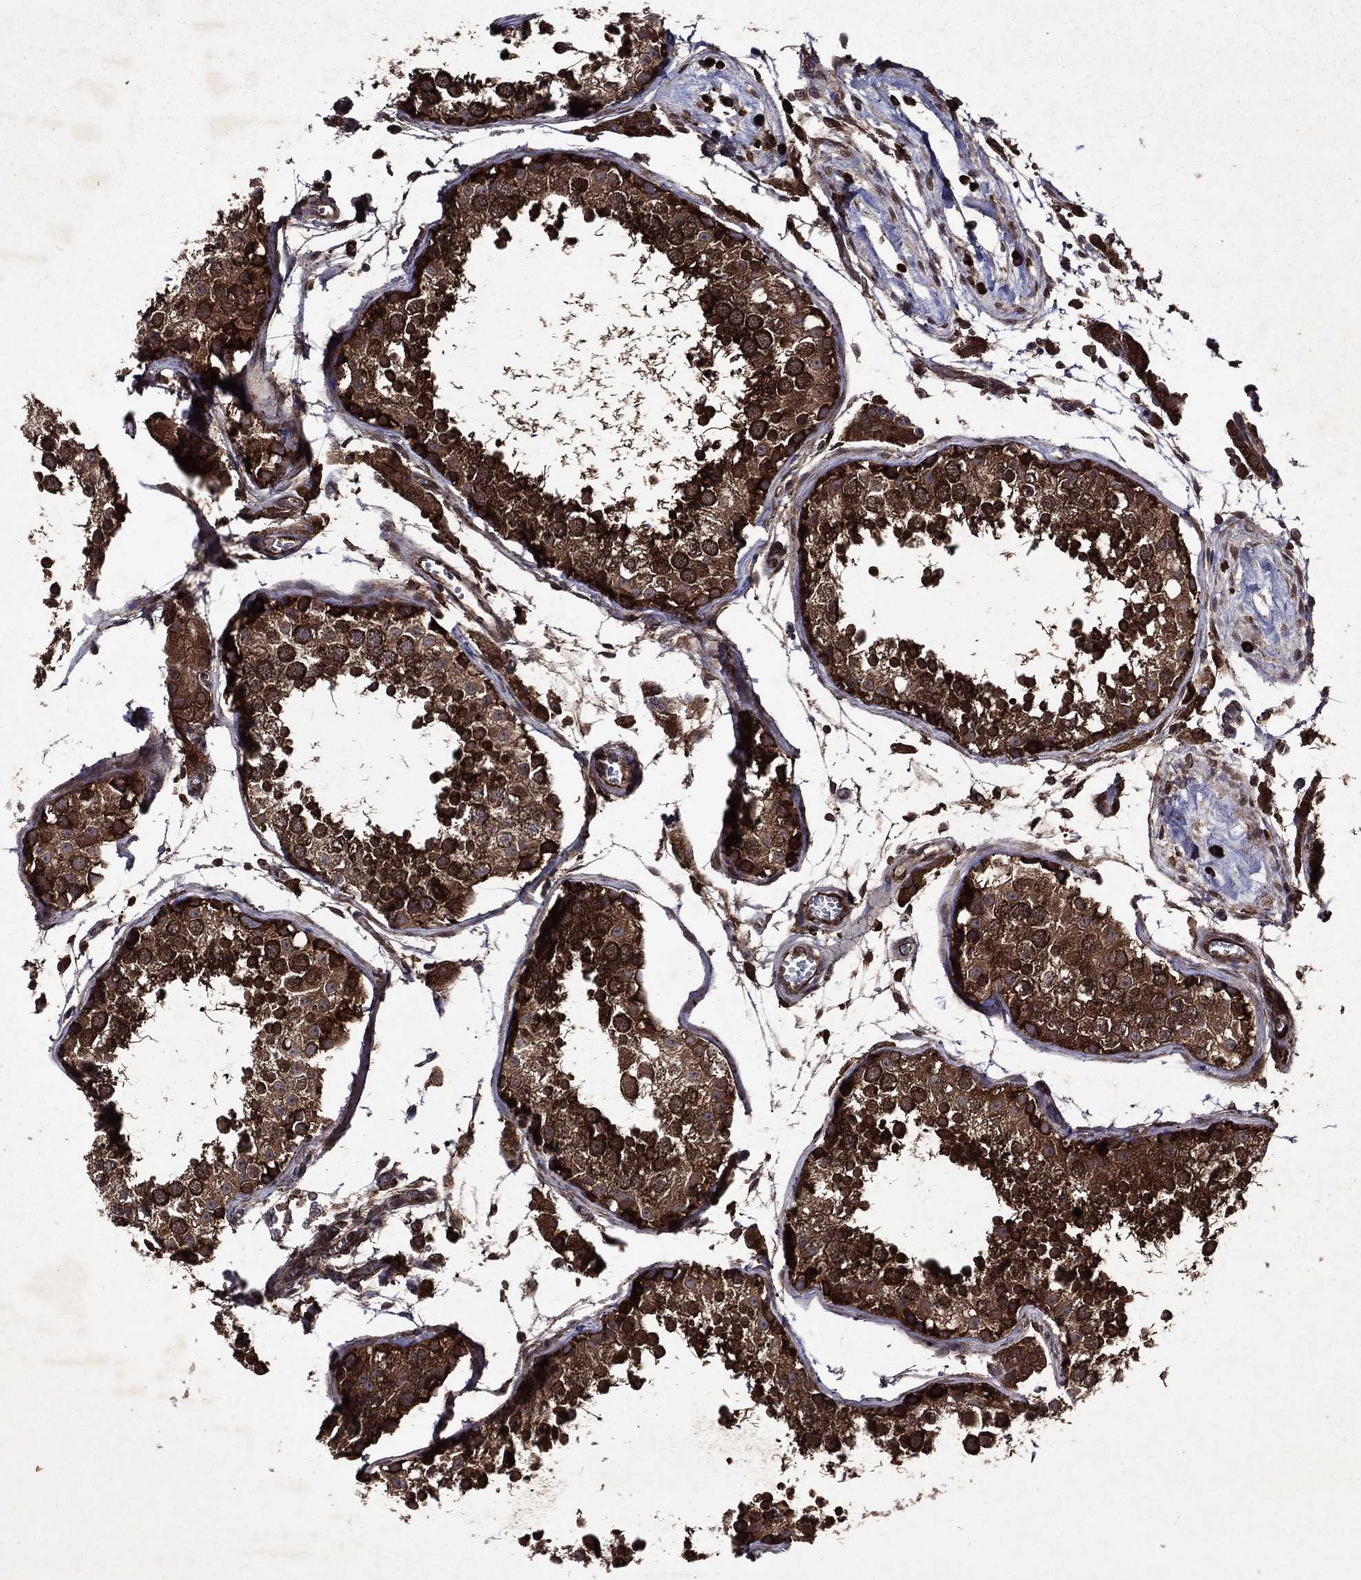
{"staining": {"intensity": "strong", "quantity": ">75%", "location": "cytoplasmic/membranous"}, "tissue": "testis", "cell_type": "Cells in seminiferous ducts", "image_type": "normal", "snomed": [{"axis": "morphology", "description": "Normal tissue, NOS"}, {"axis": "topography", "description": "Testis"}], "caption": "Benign testis was stained to show a protein in brown. There is high levels of strong cytoplasmic/membranous positivity in approximately >75% of cells in seminiferous ducts. The staining was performed using DAB (3,3'-diaminobenzidine), with brown indicating positive protein expression. Nuclei are stained blue with hematoxylin.", "gene": "EIF2B4", "patient": {"sex": "male", "age": 29}}